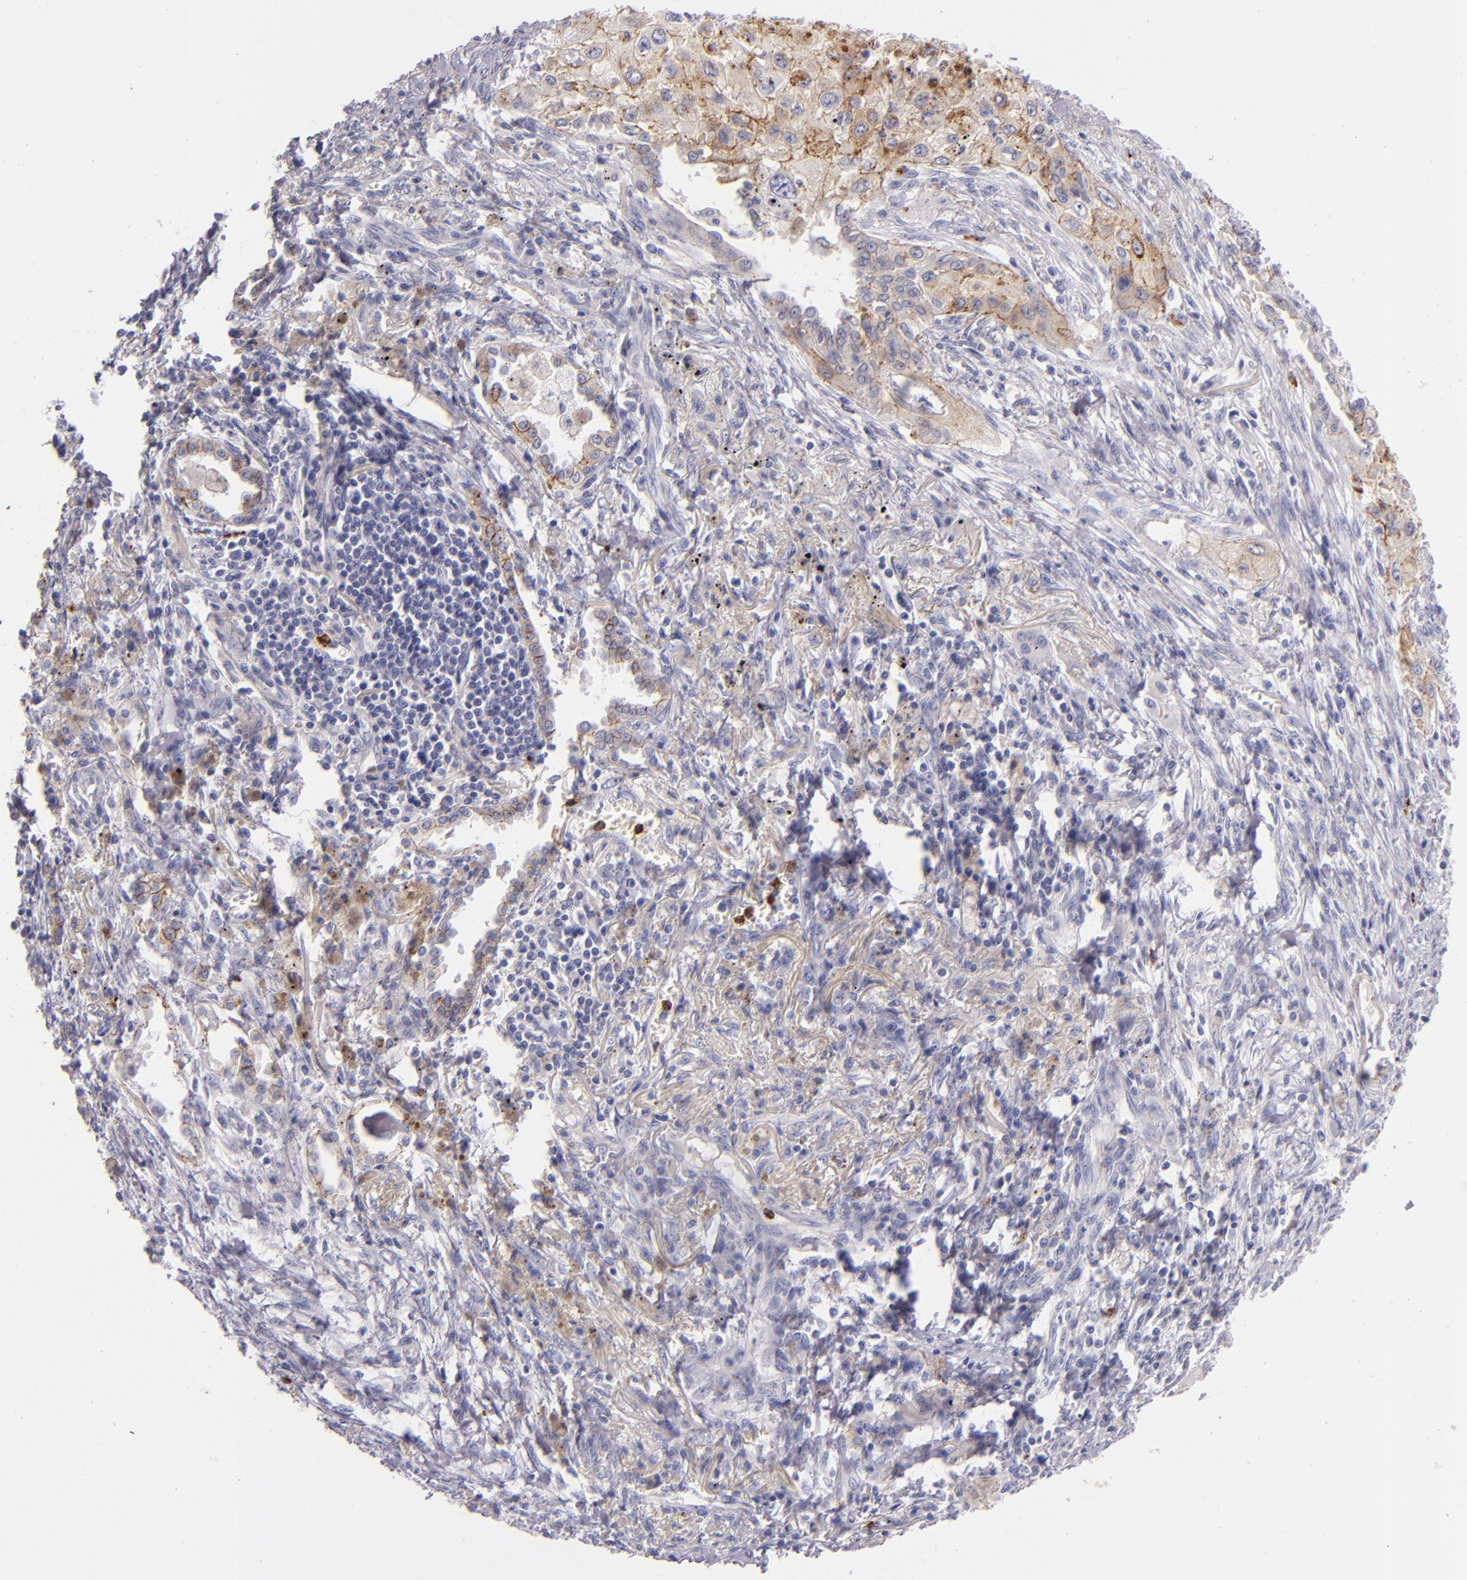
{"staining": {"intensity": "moderate", "quantity": "25%-75%", "location": "cytoplasmic/membranous"}, "tissue": "lung cancer", "cell_type": "Tumor cells", "image_type": "cancer", "snomed": [{"axis": "morphology", "description": "Squamous cell carcinoma, NOS"}, {"axis": "topography", "description": "Lung"}], "caption": "A brown stain shows moderate cytoplasmic/membranous positivity of a protein in human lung squamous cell carcinoma tumor cells.", "gene": "CDH3", "patient": {"sex": "male", "age": 71}}